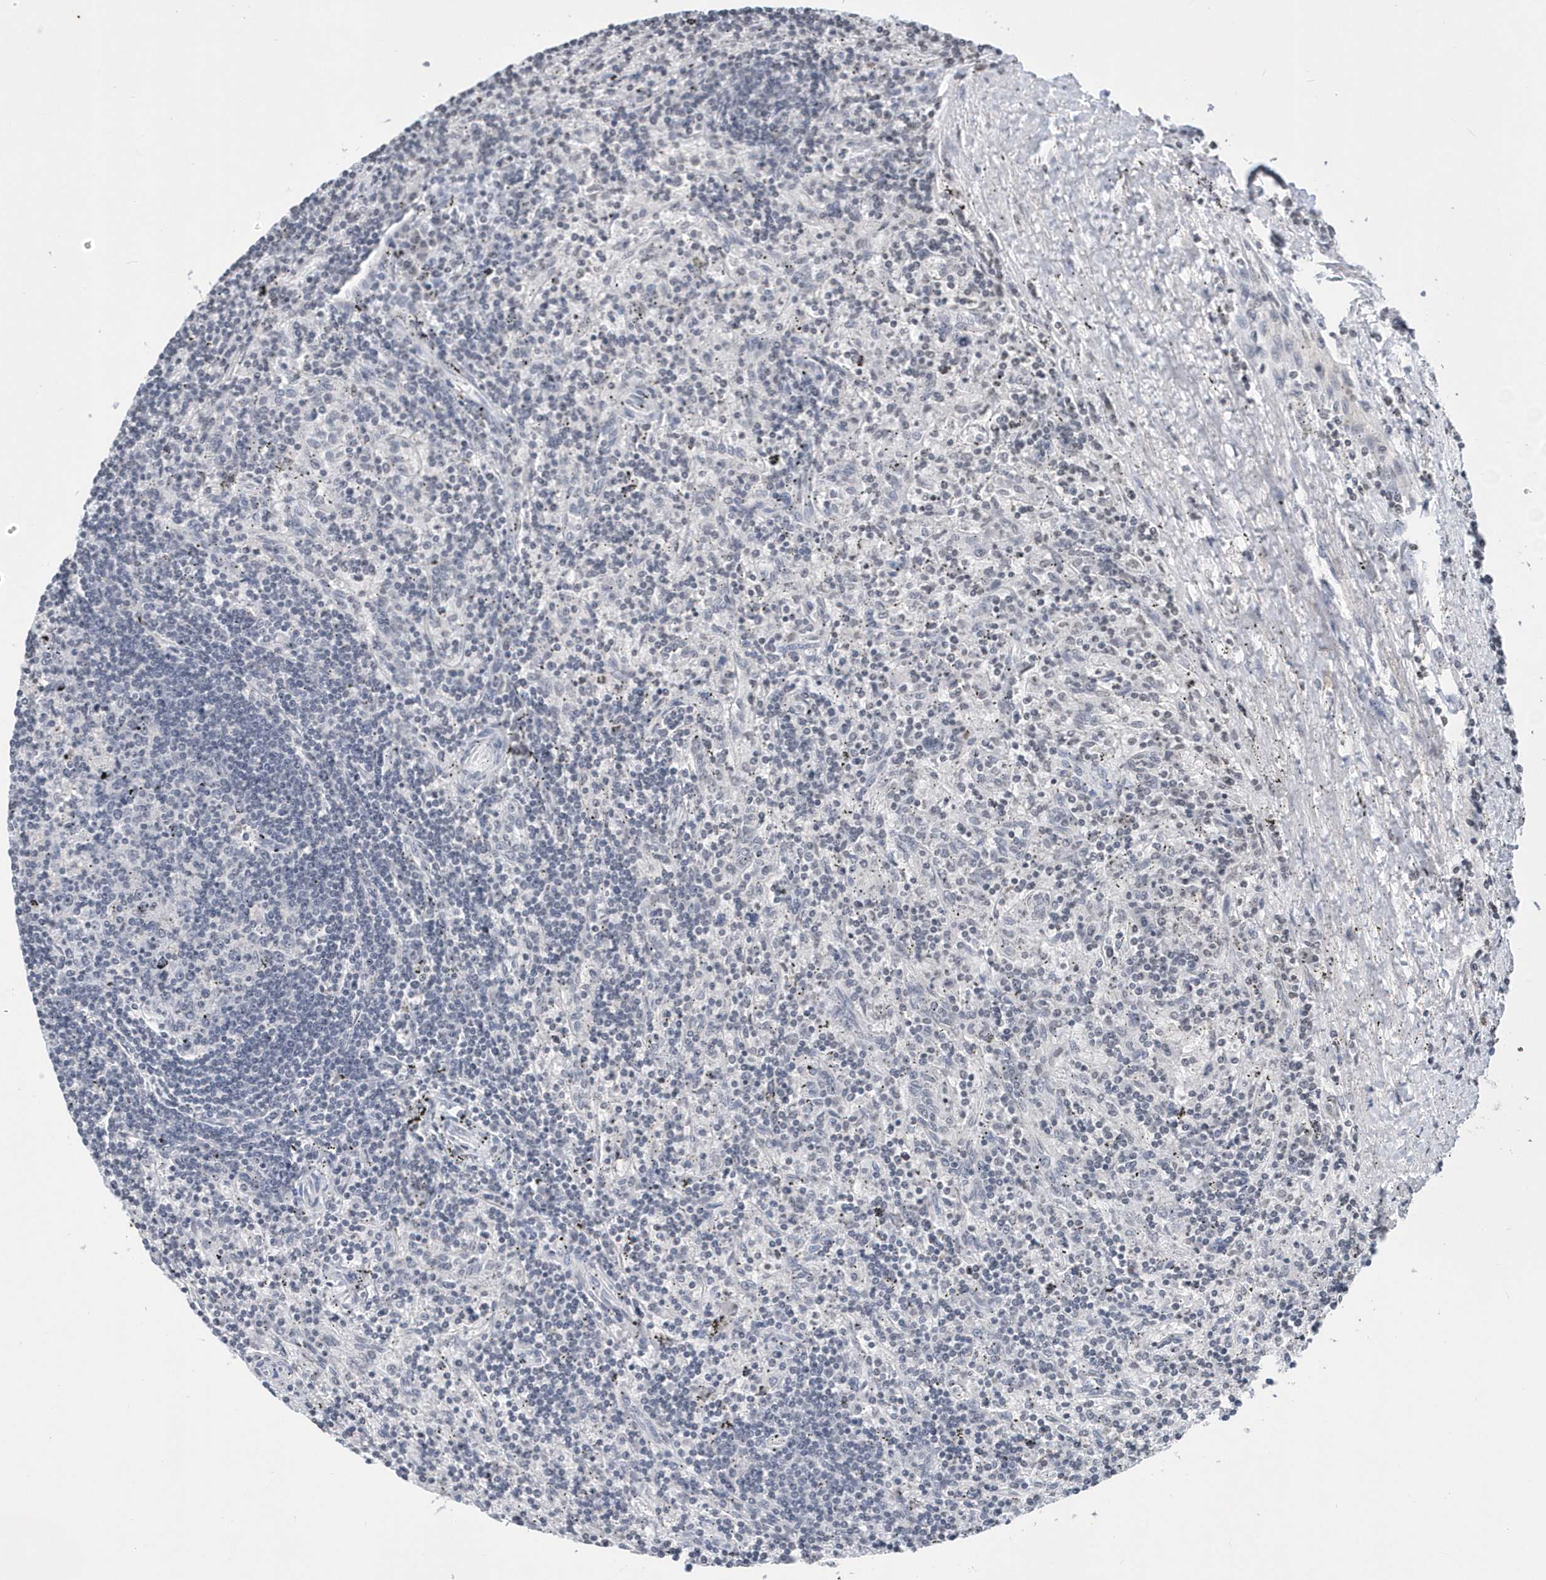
{"staining": {"intensity": "negative", "quantity": "none", "location": "none"}, "tissue": "lymphoma", "cell_type": "Tumor cells", "image_type": "cancer", "snomed": [{"axis": "morphology", "description": "Malignant lymphoma, non-Hodgkin's type, Low grade"}, {"axis": "topography", "description": "Spleen"}], "caption": "This is a histopathology image of immunohistochemistry (IHC) staining of lymphoma, which shows no staining in tumor cells.", "gene": "VWA5B2", "patient": {"sex": "male", "age": 76}}